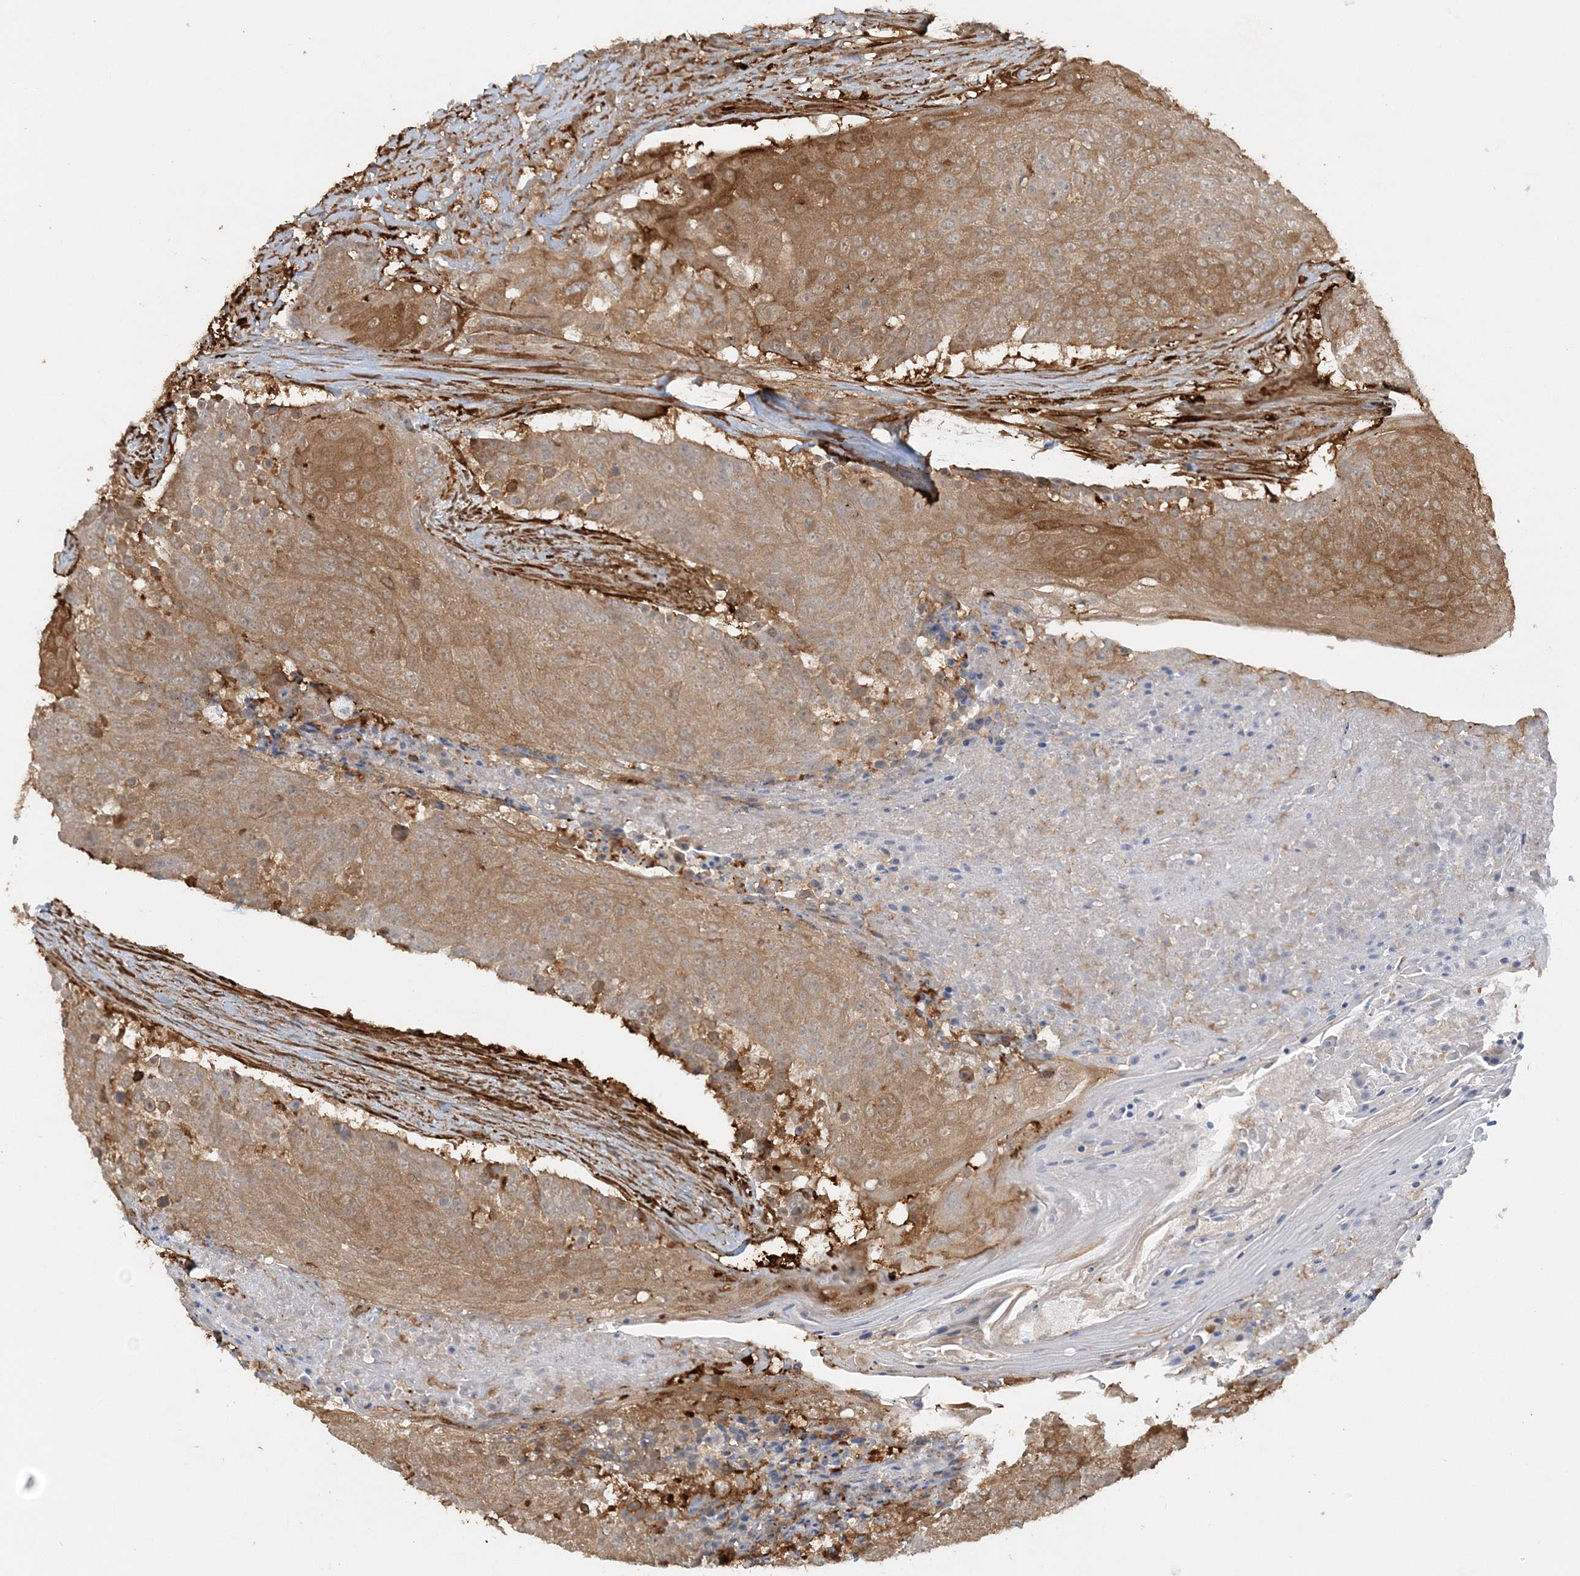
{"staining": {"intensity": "moderate", "quantity": ">75%", "location": "cytoplasmic/membranous"}, "tissue": "urothelial cancer", "cell_type": "Tumor cells", "image_type": "cancer", "snomed": [{"axis": "morphology", "description": "Urothelial carcinoma, High grade"}, {"axis": "topography", "description": "Urinary bladder"}], "caption": "DAB immunohistochemical staining of urothelial cancer demonstrates moderate cytoplasmic/membranous protein staining in approximately >75% of tumor cells.", "gene": "DSTN", "patient": {"sex": "female", "age": 63}}